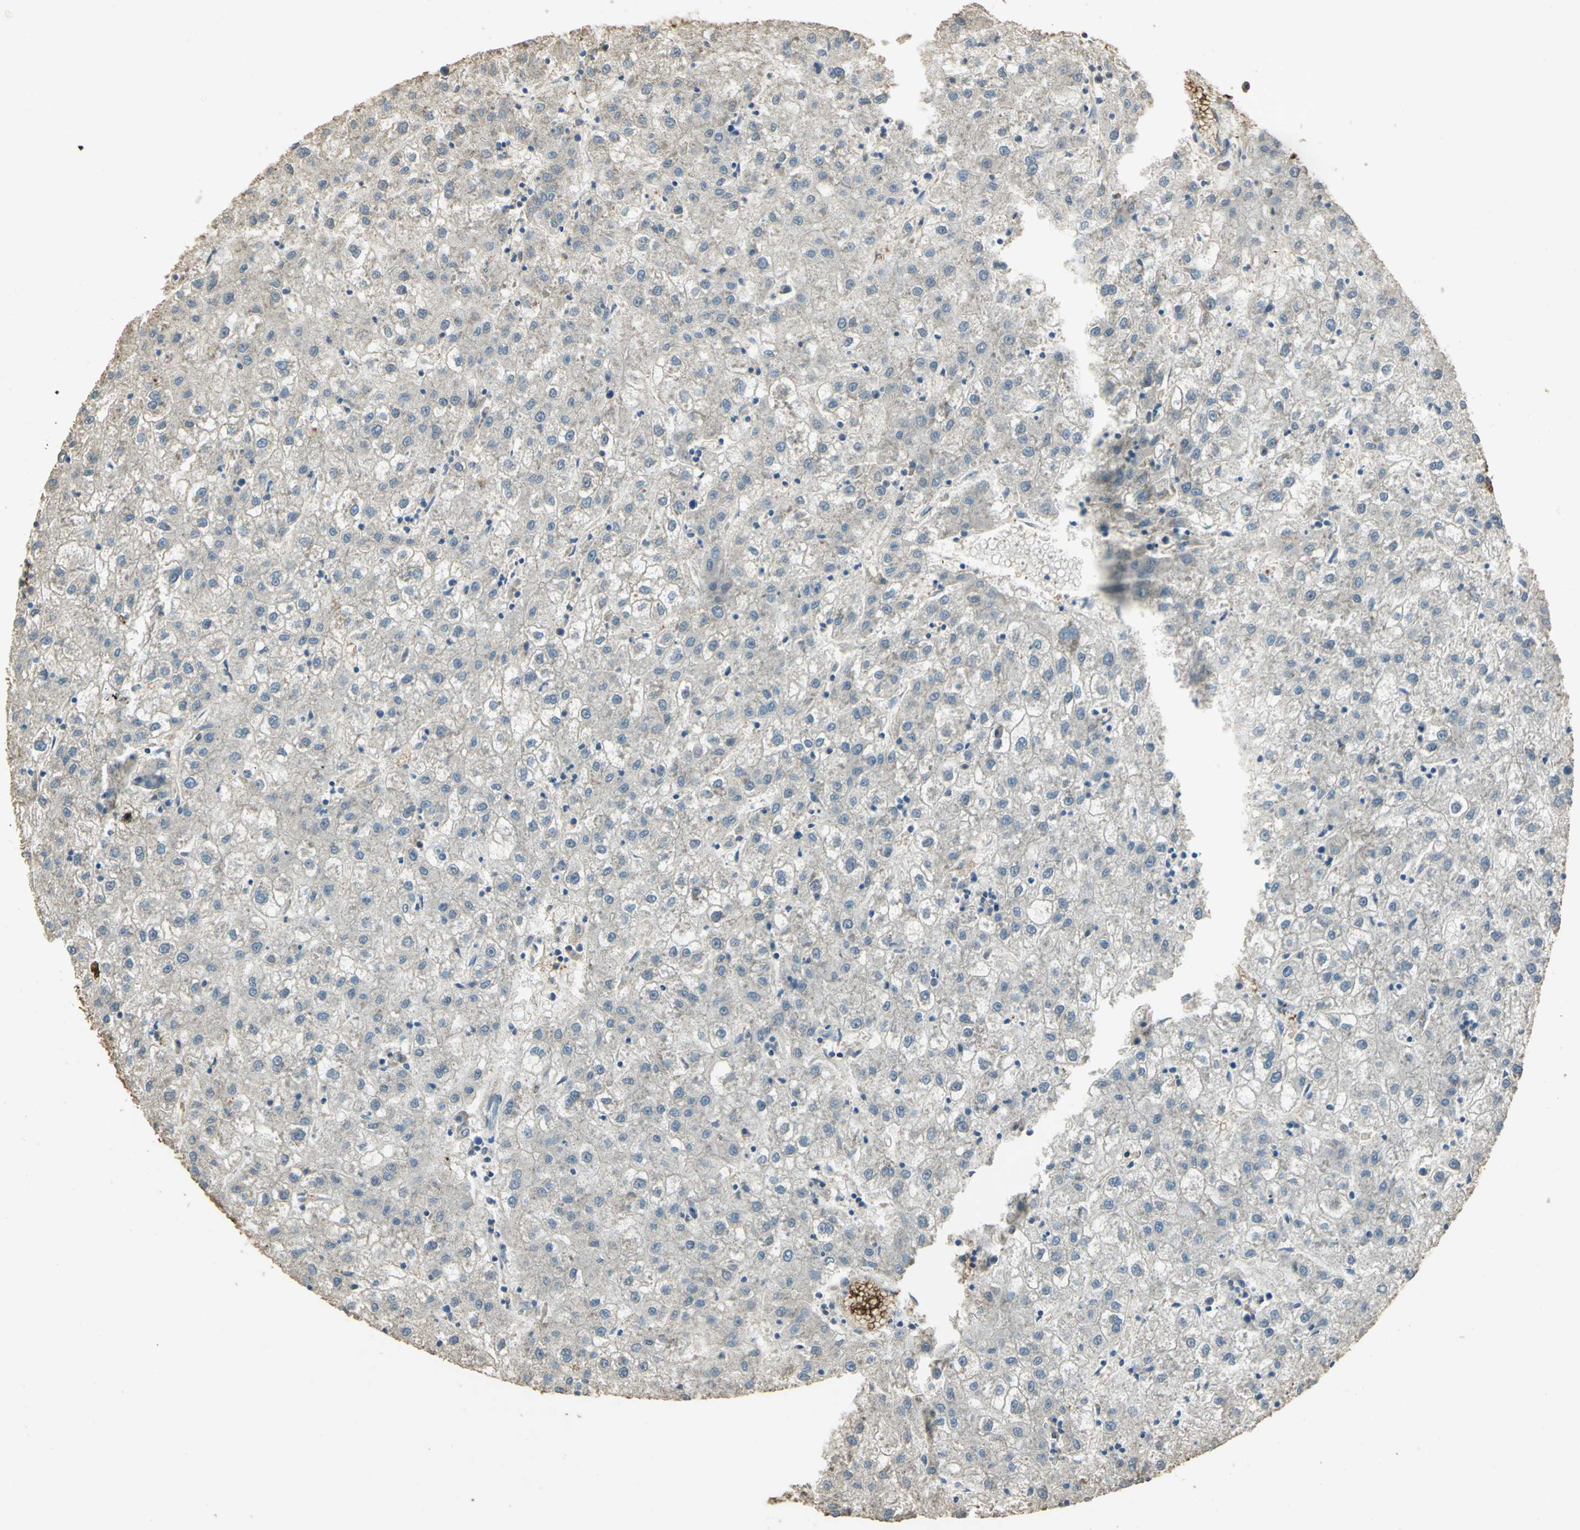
{"staining": {"intensity": "negative", "quantity": "none", "location": "none"}, "tissue": "liver cancer", "cell_type": "Tumor cells", "image_type": "cancer", "snomed": [{"axis": "morphology", "description": "Carcinoma, Hepatocellular, NOS"}, {"axis": "topography", "description": "Liver"}], "caption": "This is an IHC photomicrograph of liver hepatocellular carcinoma. There is no positivity in tumor cells.", "gene": "TRAPPC2", "patient": {"sex": "male", "age": 72}}